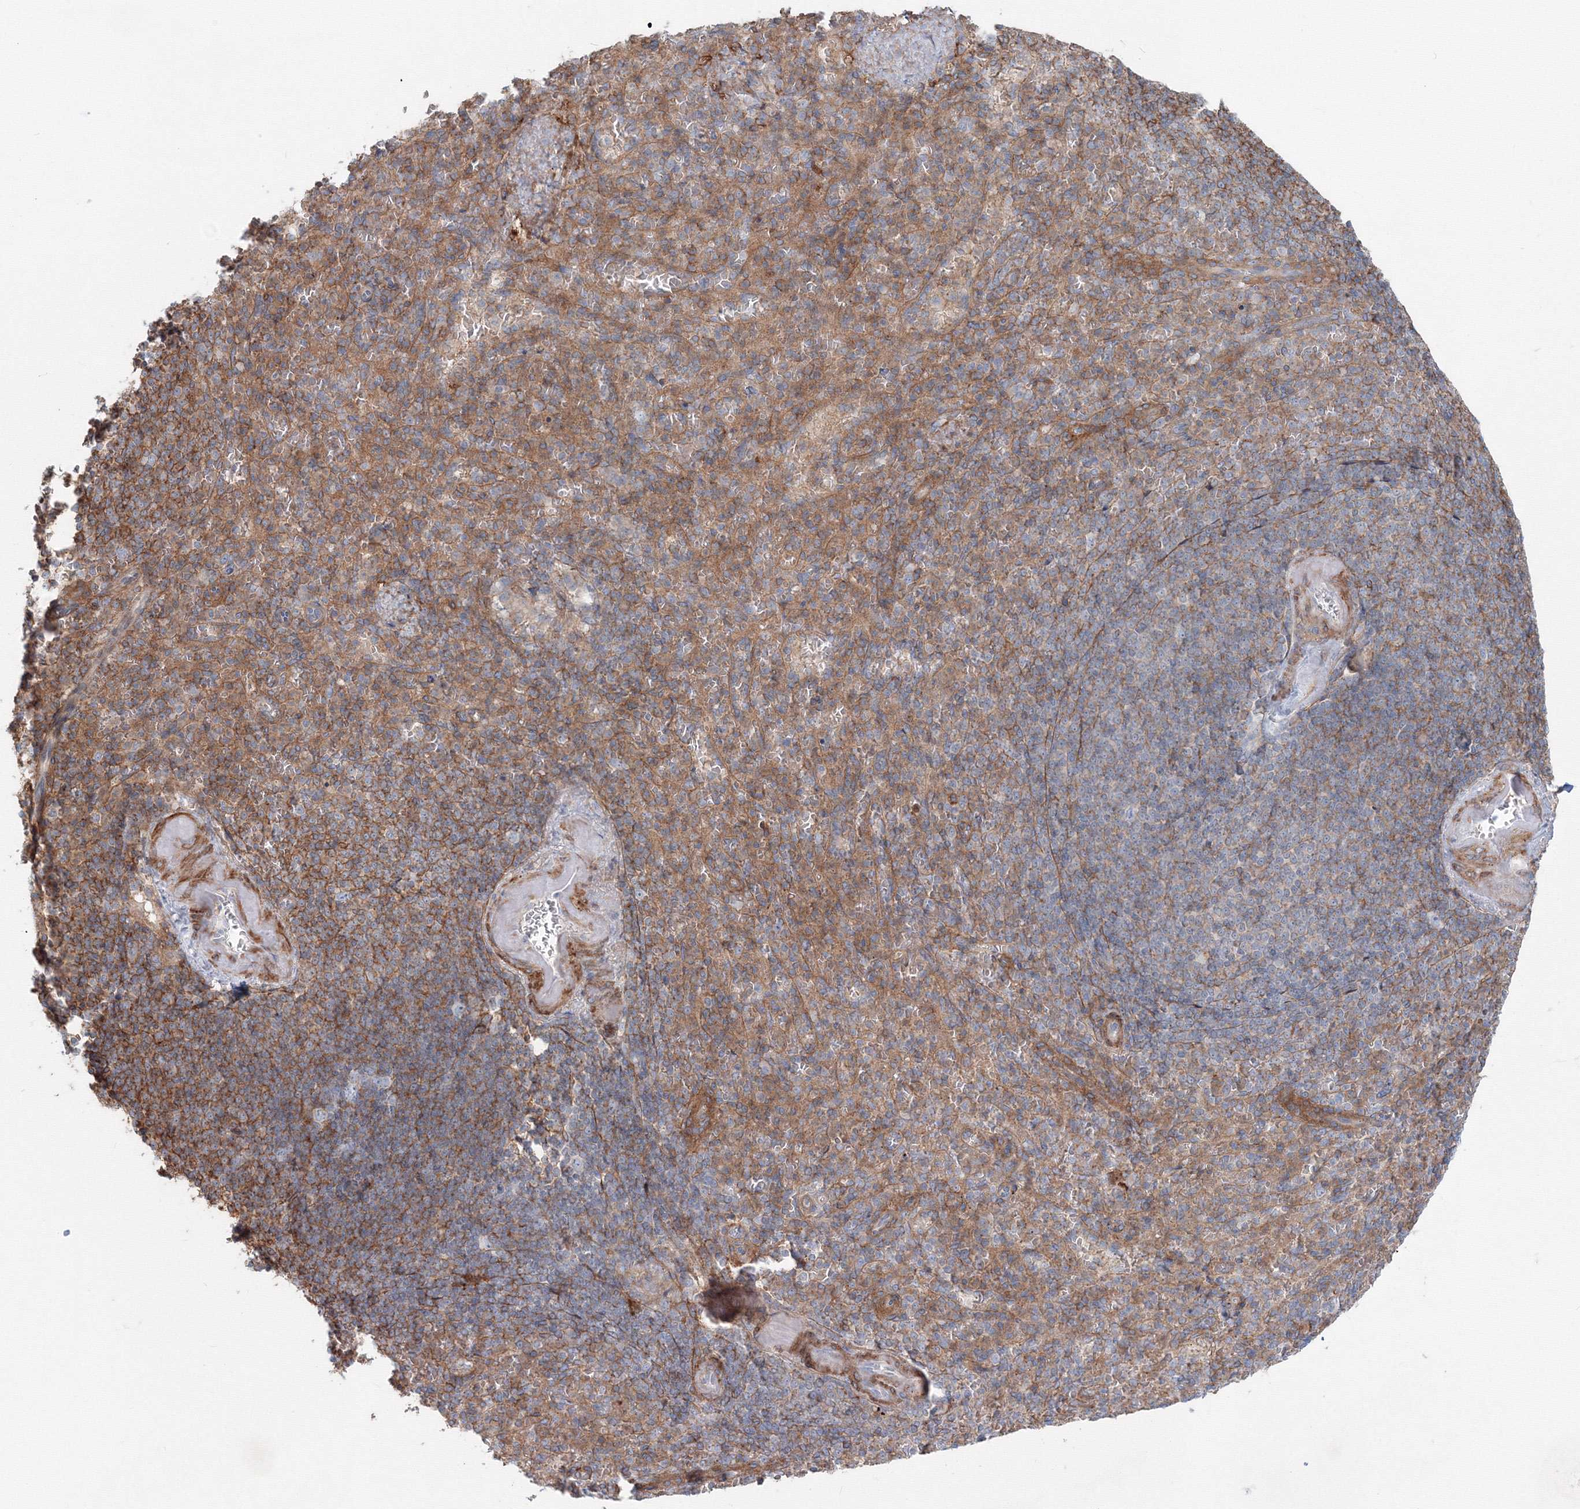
{"staining": {"intensity": "negative", "quantity": "none", "location": "none"}, "tissue": "spleen", "cell_type": "Cells in red pulp", "image_type": "normal", "snomed": [{"axis": "morphology", "description": "Normal tissue, NOS"}, {"axis": "topography", "description": "Spleen"}], "caption": "Immunohistochemistry (IHC) of normal human spleen exhibits no expression in cells in red pulp.", "gene": "SH3PXD2A", "patient": {"sex": "female", "age": 74}}